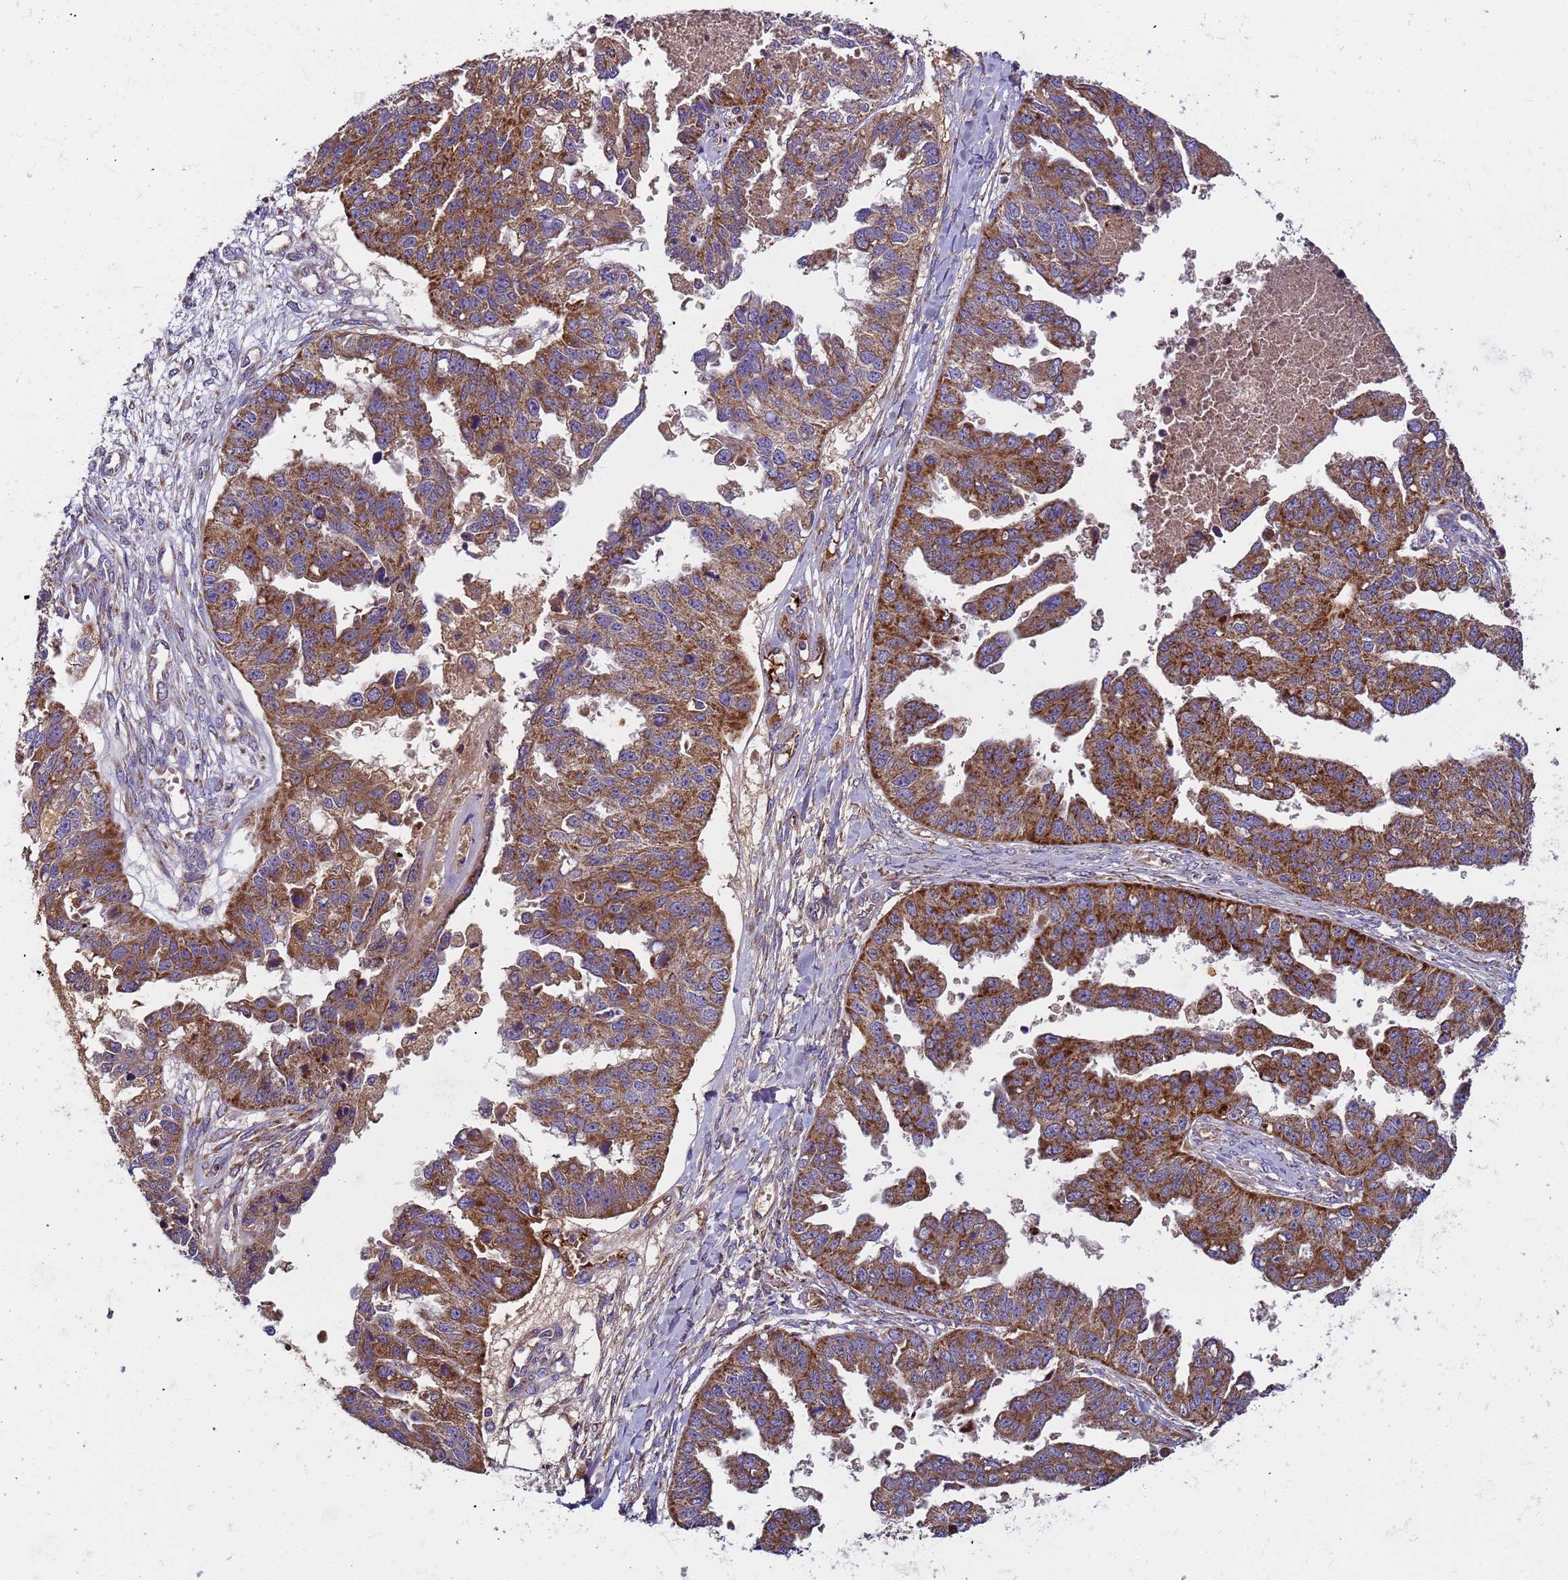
{"staining": {"intensity": "strong", "quantity": ">75%", "location": "cytoplasmic/membranous"}, "tissue": "ovarian cancer", "cell_type": "Tumor cells", "image_type": "cancer", "snomed": [{"axis": "morphology", "description": "Cystadenocarcinoma, serous, NOS"}, {"axis": "topography", "description": "Ovary"}], "caption": "Ovarian cancer (serous cystadenocarcinoma) was stained to show a protein in brown. There is high levels of strong cytoplasmic/membranous expression in approximately >75% of tumor cells.", "gene": "TMEM126A", "patient": {"sex": "female", "age": 58}}